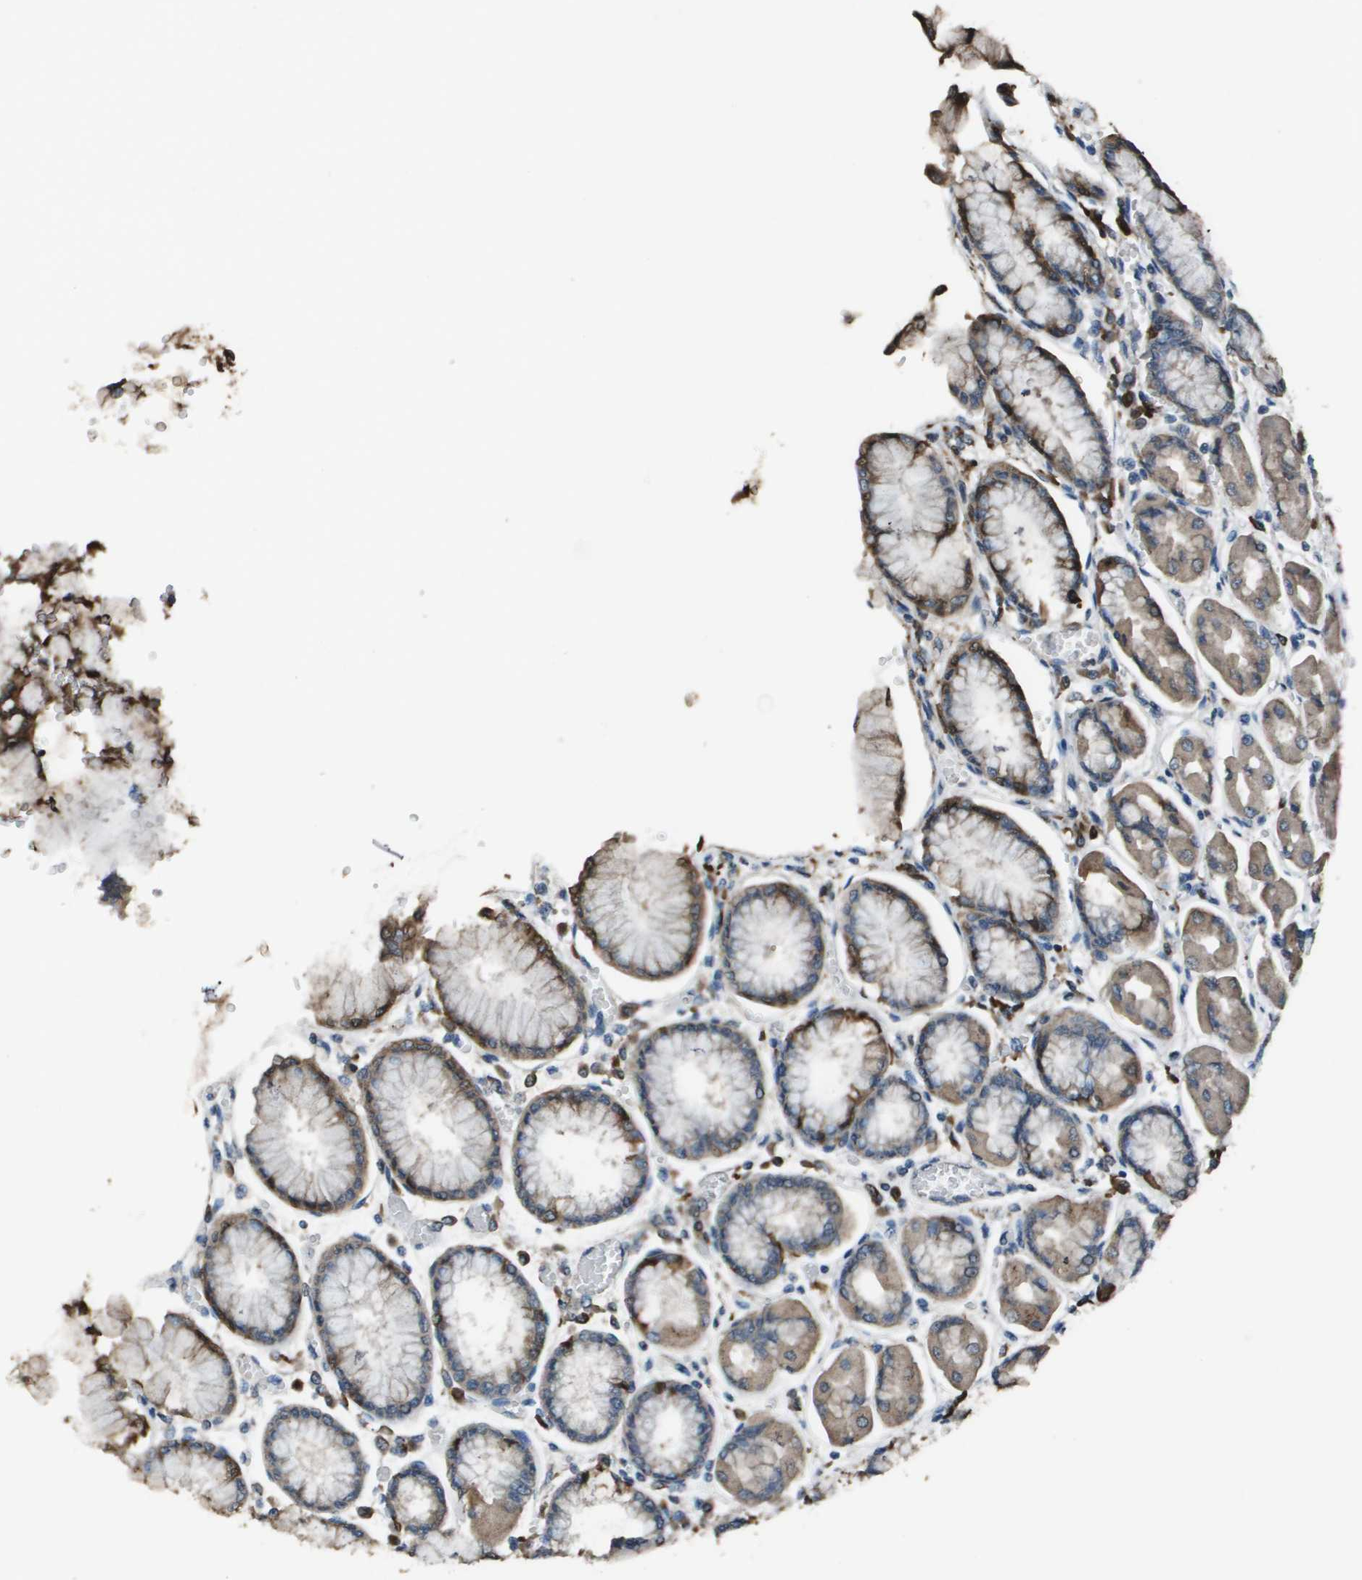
{"staining": {"intensity": "weak", "quantity": ">75%", "location": "cytoplasmic/membranous"}, "tissue": "stomach", "cell_type": "Glandular cells", "image_type": "normal", "snomed": [{"axis": "morphology", "description": "Normal tissue, NOS"}, {"axis": "topography", "description": "Stomach, upper"}], "caption": "Immunohistochemistry of benign stomach shows low levels of weak cytoplasmic/membranous expression in about >75% of glandular cells. The protein is stained brown, and the nuclei are stained in blue (DAB IHC with brightfield microscopy, high magnification).", "gene": "GOSR2", "patient": {"sex": "female", "age": 56}}